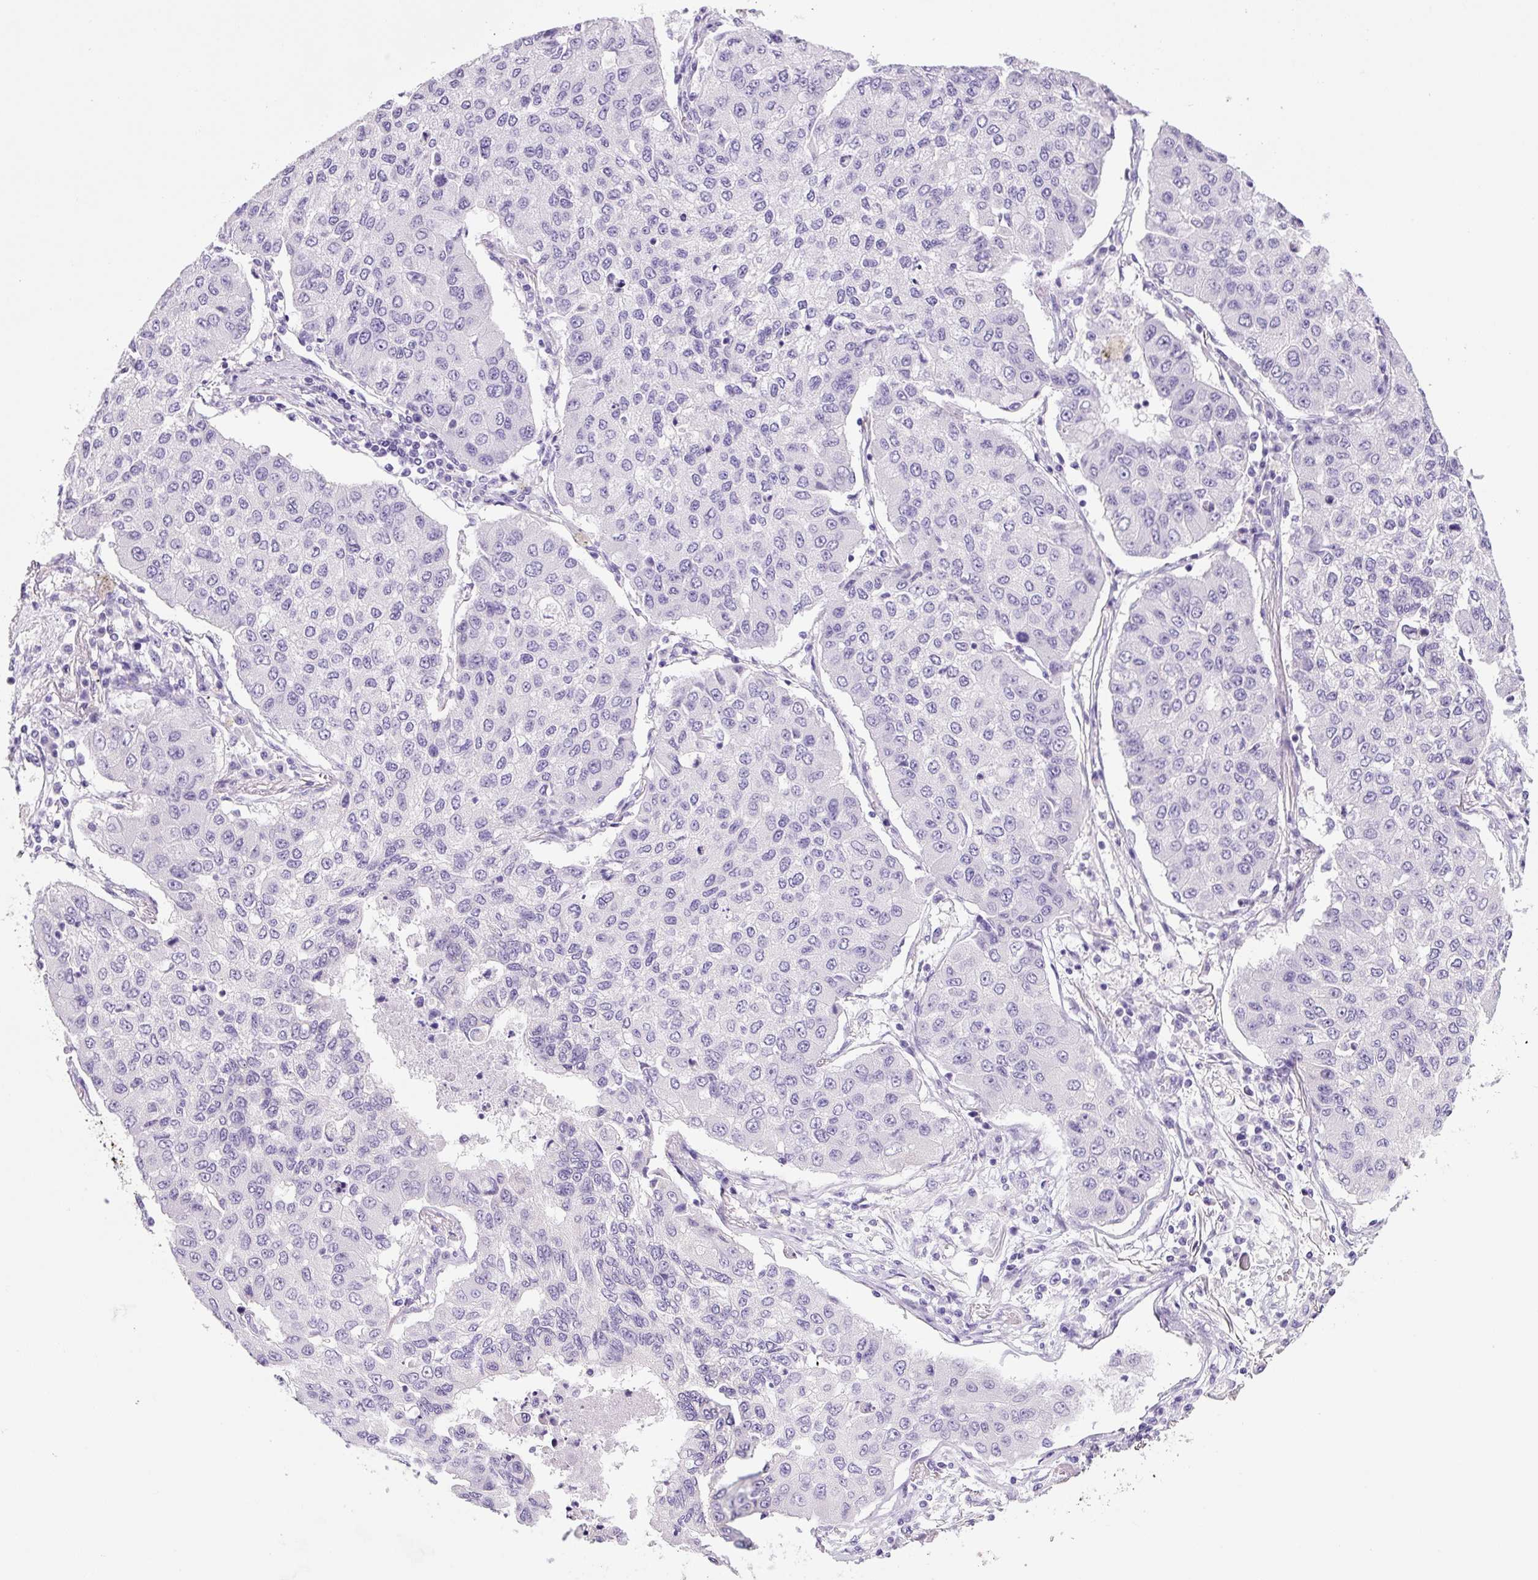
{"staining": {"intensity": "negative", "quantity": "none", "location": "none"}, "tissue": "lung cancer", "cell_type": "Tumor cells", "image_type": "cancer", "snomed": [{"axis": "morphology", "description": "Squamous cell carcinoma, NOS"}, {"axis": "topography", "description": "Lung"}], "caption": "Immunohistochemistry (IHC) photomicrograph of neoplastic tissue: human lung cancer (squamous cell carcinoma) stained with DAB (3,3'-diaminobenzidine) exhibits no significant protein staining in tumor cells. The staining was performed using DAB (3,3'-diaminobenzidine) to visualize the protein expression in brown, while the nuclei were stained in blue with hematoxylin (Magnification: 20x).", "gene": "CHGA", "patient": {"sex": "male", "age": 74}}